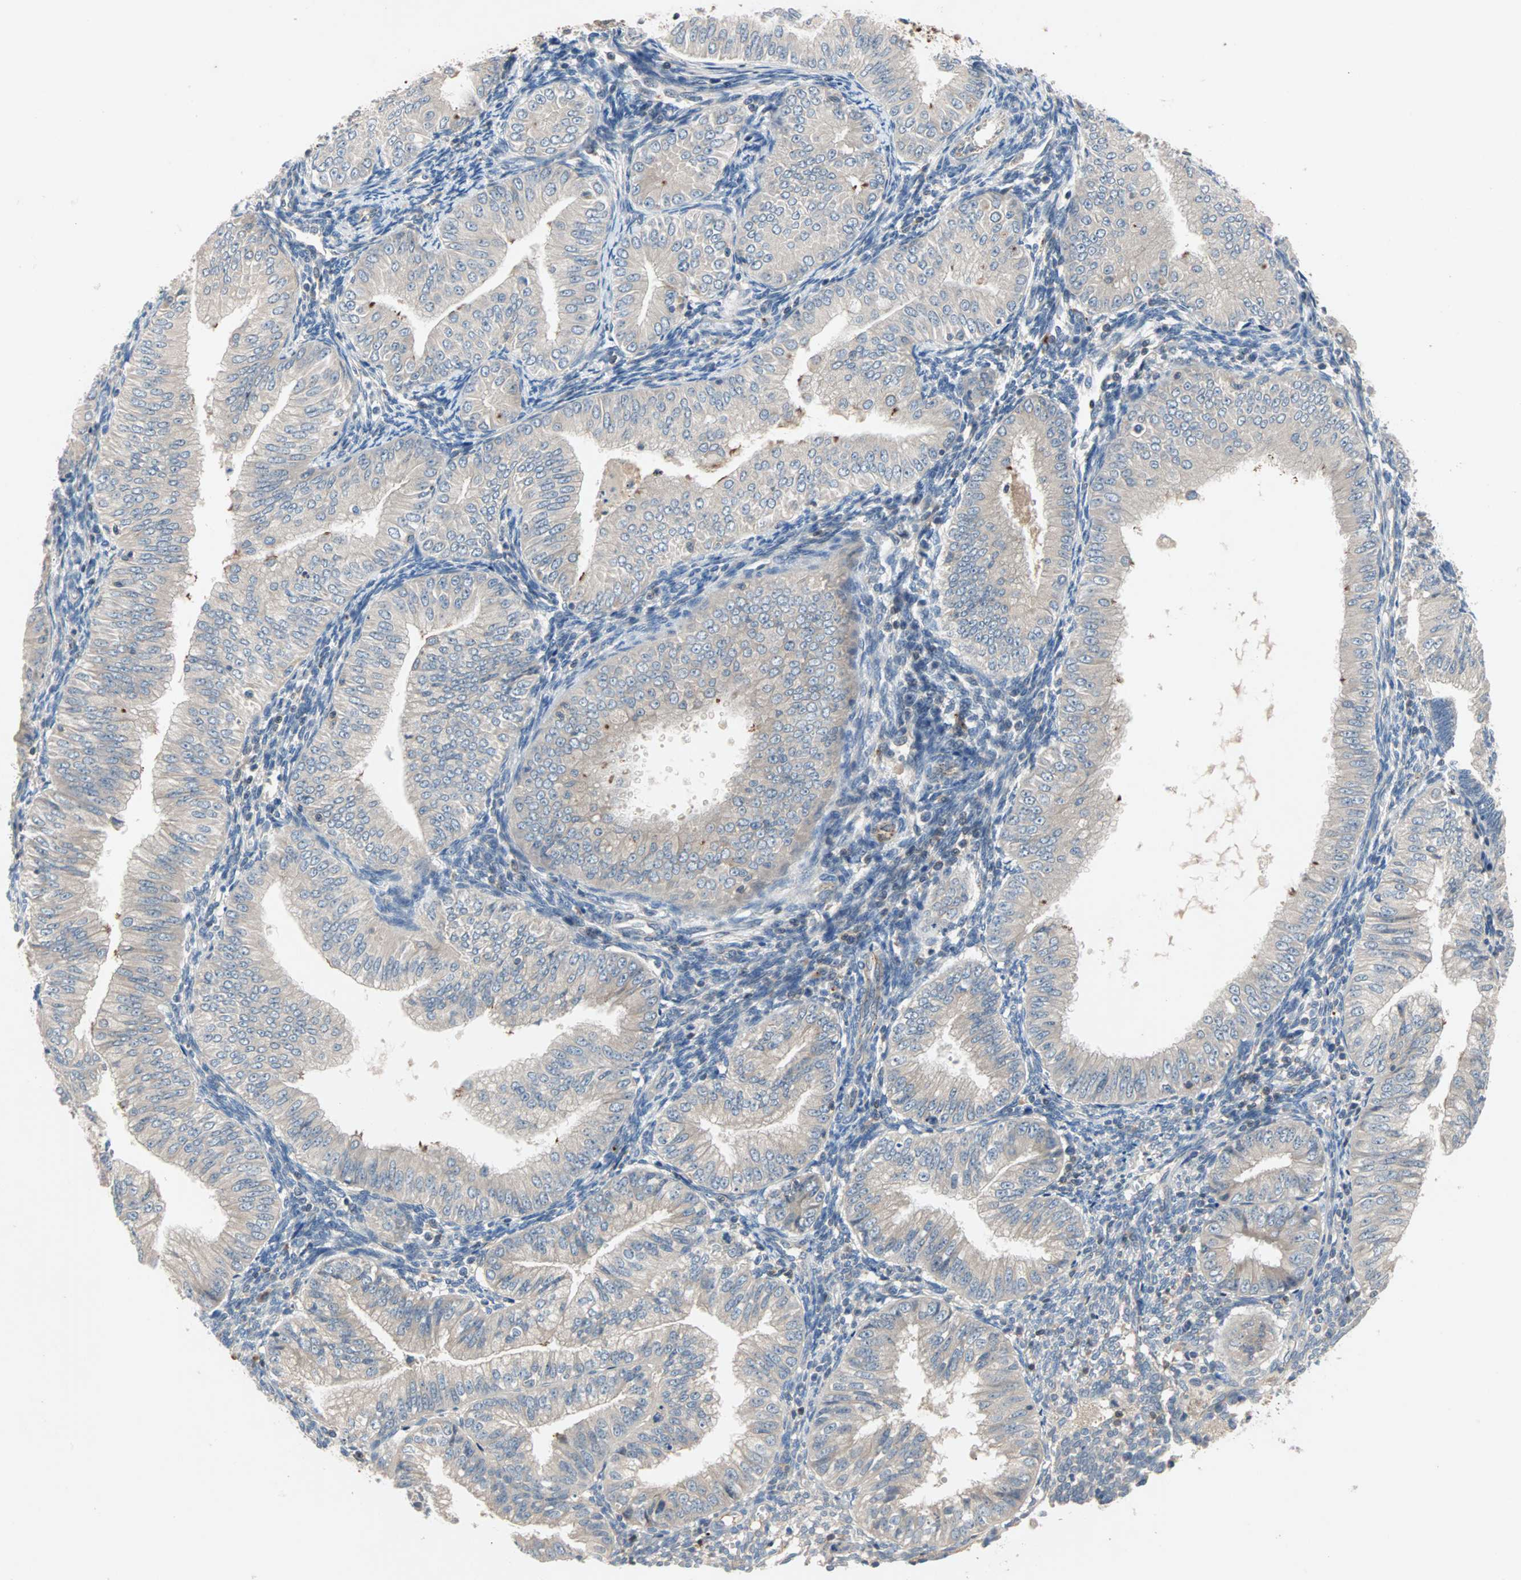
{"staining": {"intensity": "negative", "quantity": "none", "location": "none"}, "tissue": "endometrial cancer", "cell_type": "Tumor cells", "image_type": "cancer", "snomed": [{"axis": "morphology", "description": "Normal tissue, NOS"}, {"axis": "morphology", "description": "Adenocarcinoma, NOS"}, {"axis": "topography", "description": "Endometrium"}], "caption": "Immunohistochemical staining of endometrial adenocarcinoma displays no significant positivity in tumor cells.", "gene": "MAP4K1", "patient": {"sex": "female", "age": 53}}